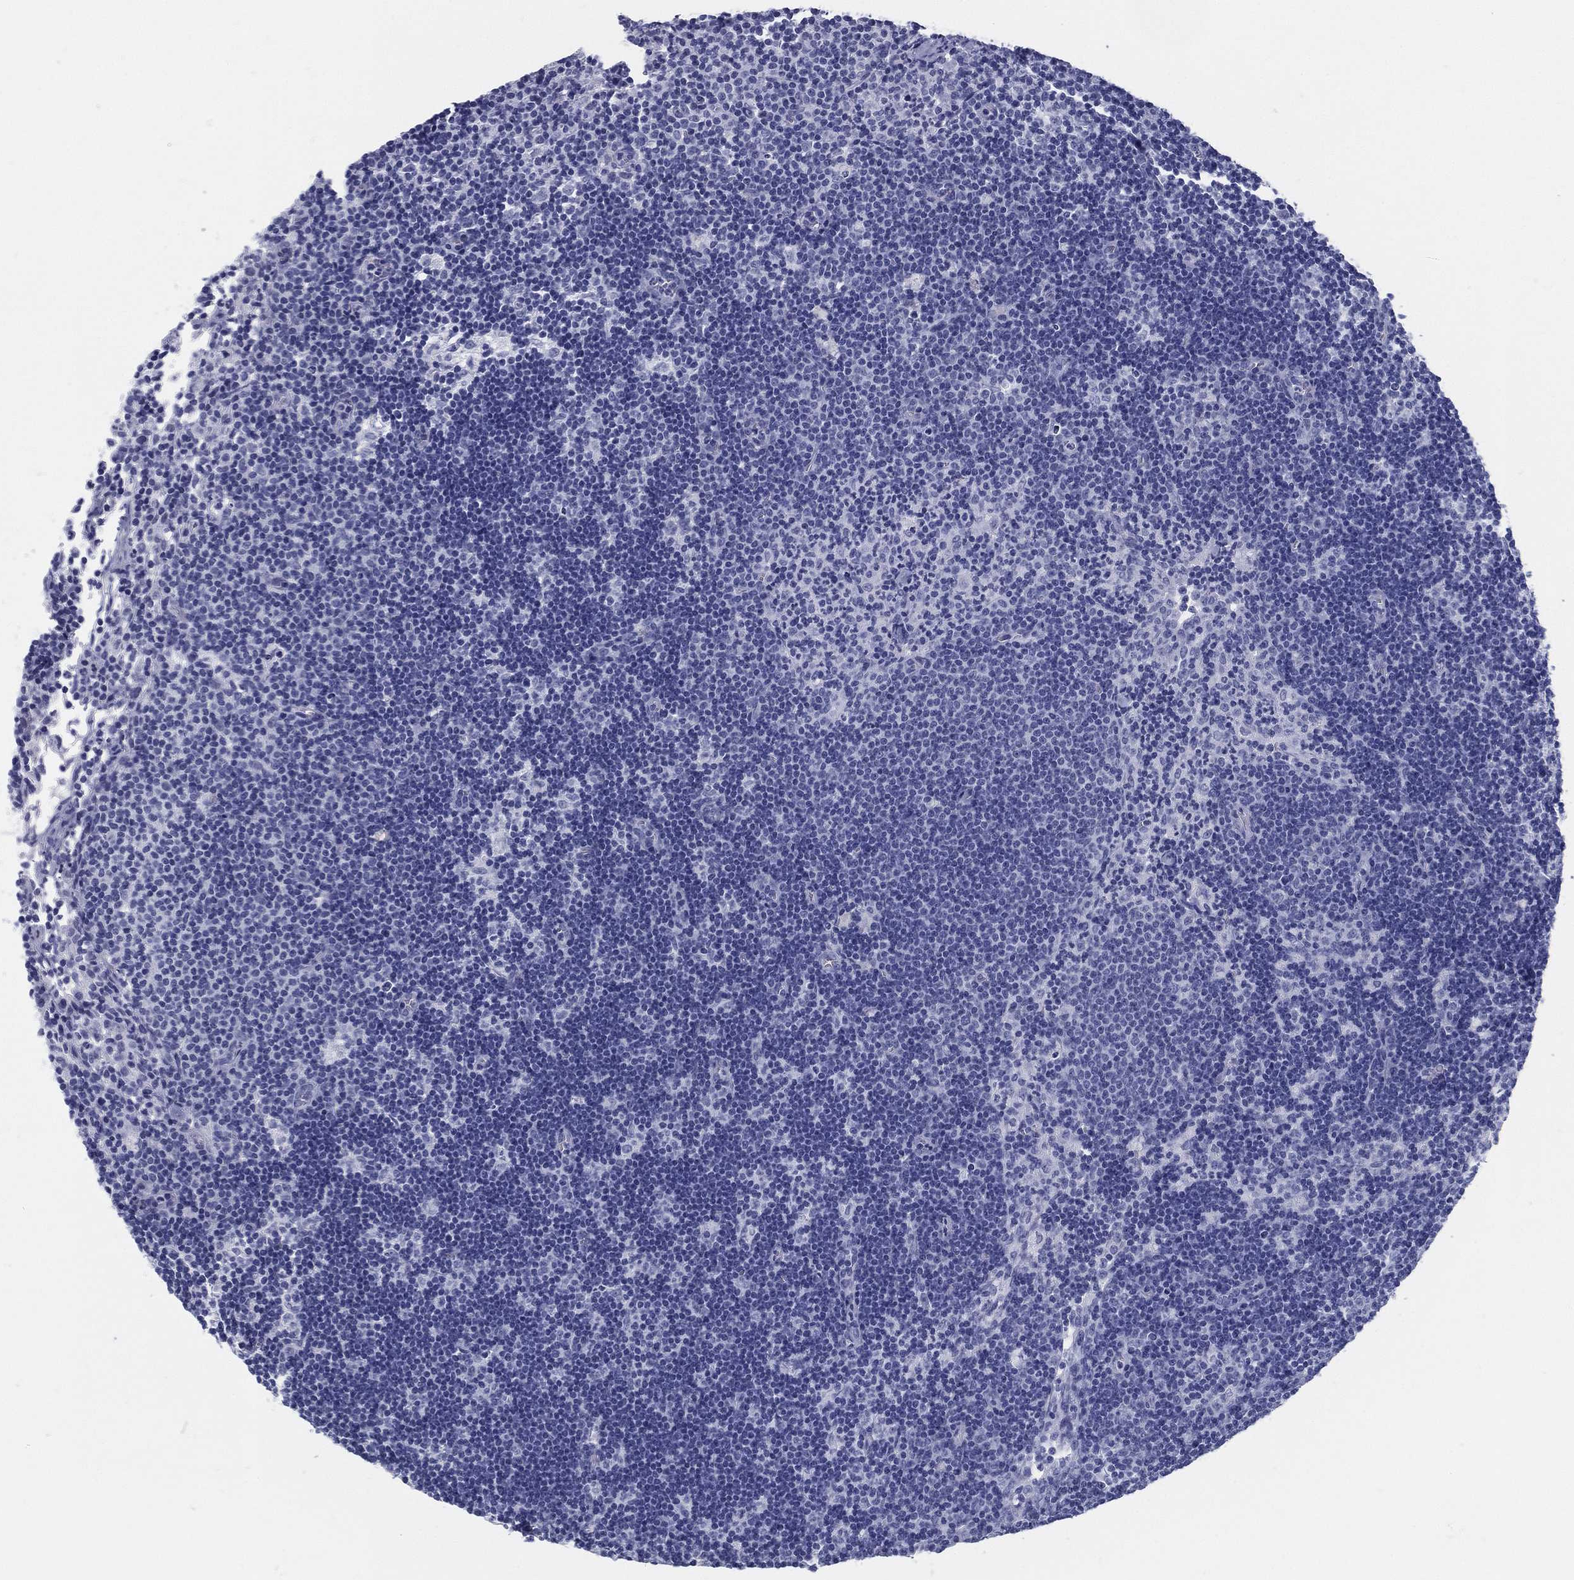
{"staining": {"intensity": "negative", "quantity": "none", "location": "none"}, "tissue": "lymph node", "cell_type": "Non-germinal center cells", "image_type": "normal", "snomed": [{"axis": "morphology", "description": "Normal tissue, NOS"}, {"axis": "topography", "description": "Lymph node"}], "caption": "IHC image of normal lymph node: lymph node stained with DAB (3,3'-diaminobenzidine) exhibits no significant protein staining in non-germinal center cells.", "gene": "ATP1B2", "patient": {"sex": "female", "age": 34}}